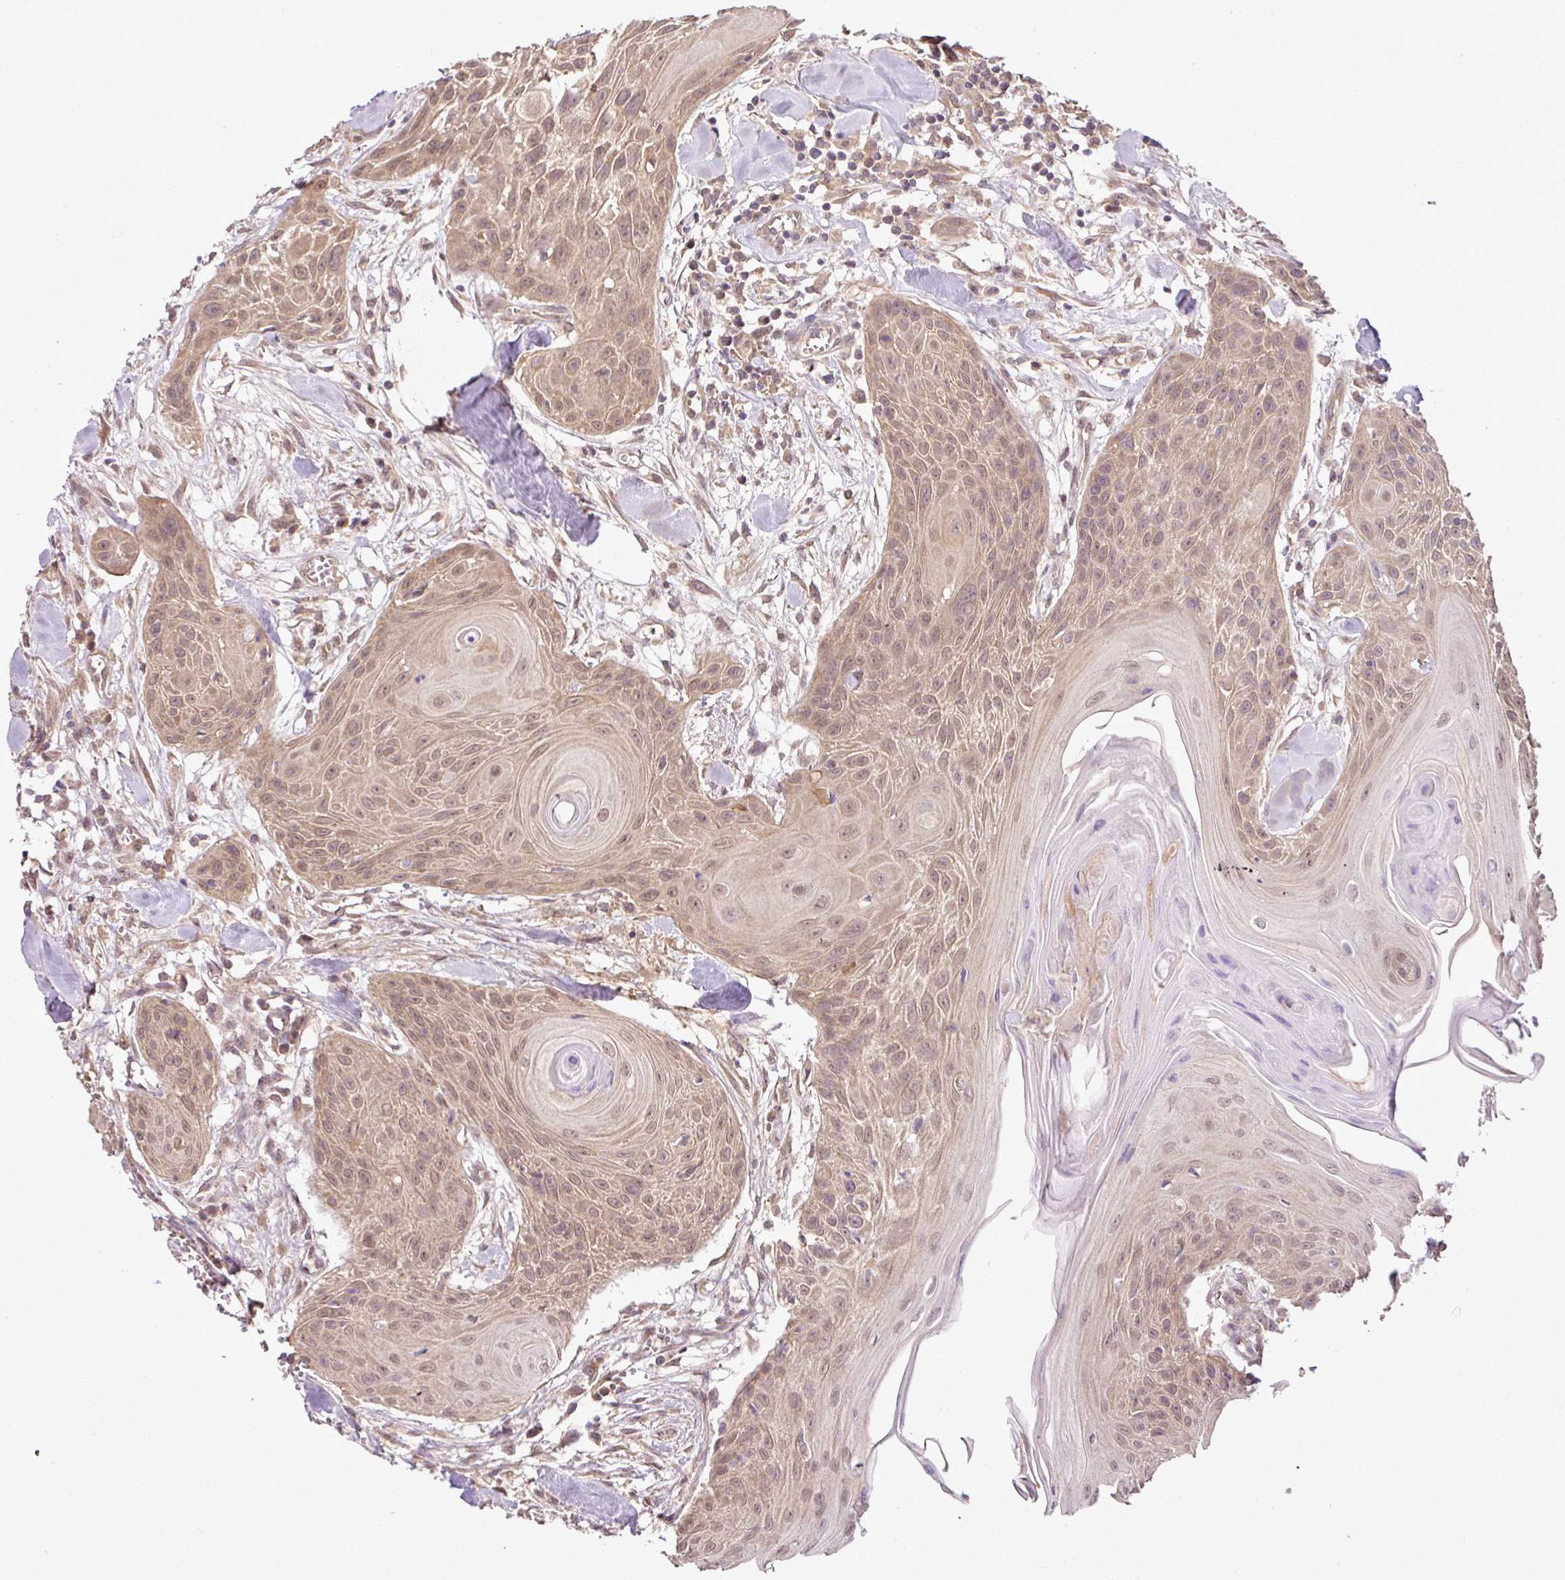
{"staining": {"intensity": "moderate", "quantity": ">75%", "location": "cytoplasmic/membranous,nuclear"}, "tissue": "head and neck cancer", "cell_type": "Tumor cells", "image_type": "cancer", "snomed": [{"axis": "morphology", "description": "Squamous cell carcinoma, NOS"}, {"axis": "topography", "description": "Lymph node"}, {"axis": "topography", "description": "Salivary gland"}, {"axis": "topography", "description": "Head-Neck"}], "caption": "Immunohistochemical staining of head and neck cancer (squamous cell carcinoma) exhibits moderate cytoplasmic/membranous and nuclear protein positivity in about >75% of tumor cells.", "gene": "DNAAF4", "patient": {"sex": "female", "age": 74}}